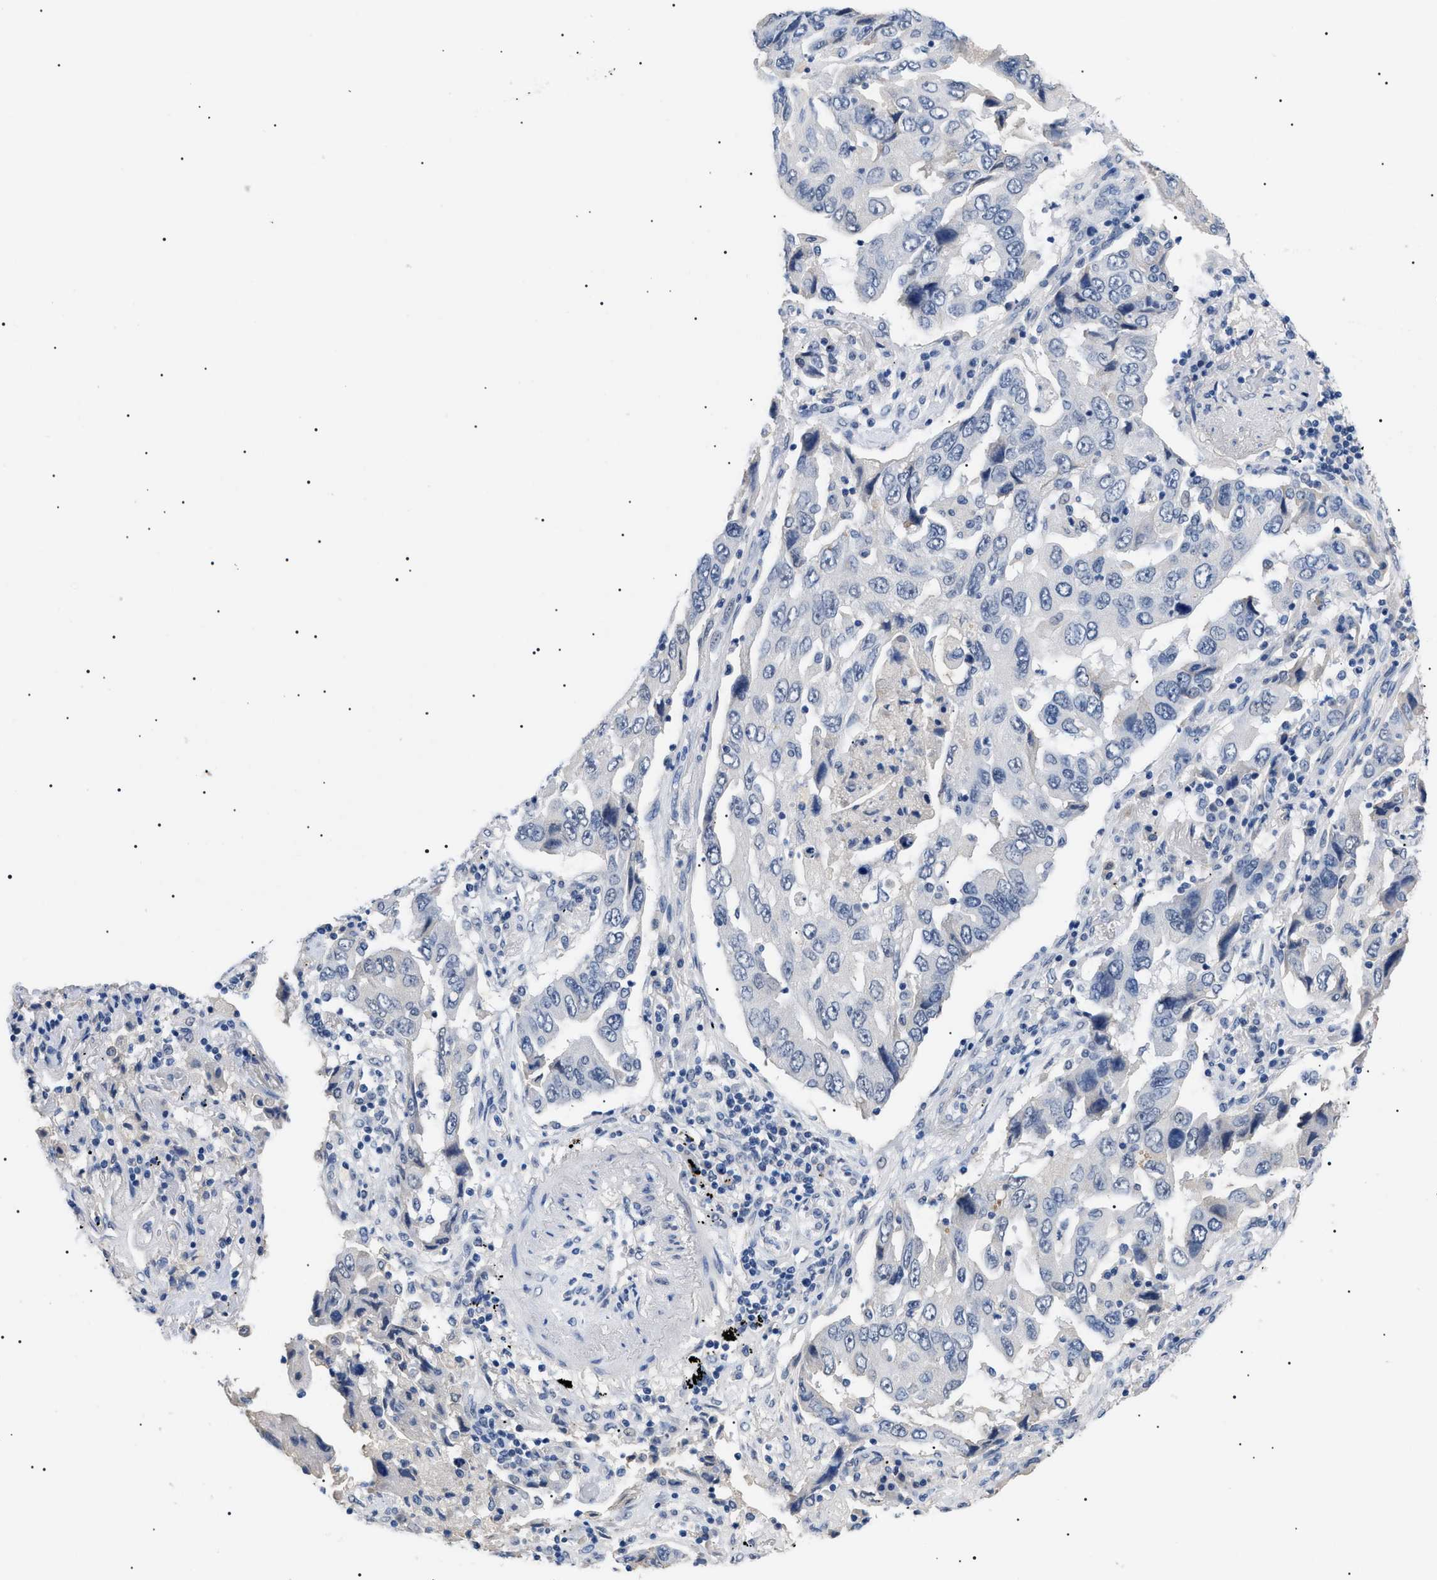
{"staining": {"intensity": "negative", "quantity": "none", "location": "none"}, "tissue": "lung cancer", "cell_type": "Tumor cells", "image_type": "cancer", "snomed": [{"axis": "morphology", "description": "Adenocarcinoma, NOS"}, {"axis": "topography", "description": "Lung"}], "caption": "Tumor cells are negative for protein expression in human lung adenocarcinoma.", "gene": "PRRT2", "patient": {"sex": "female", "age": 65}}